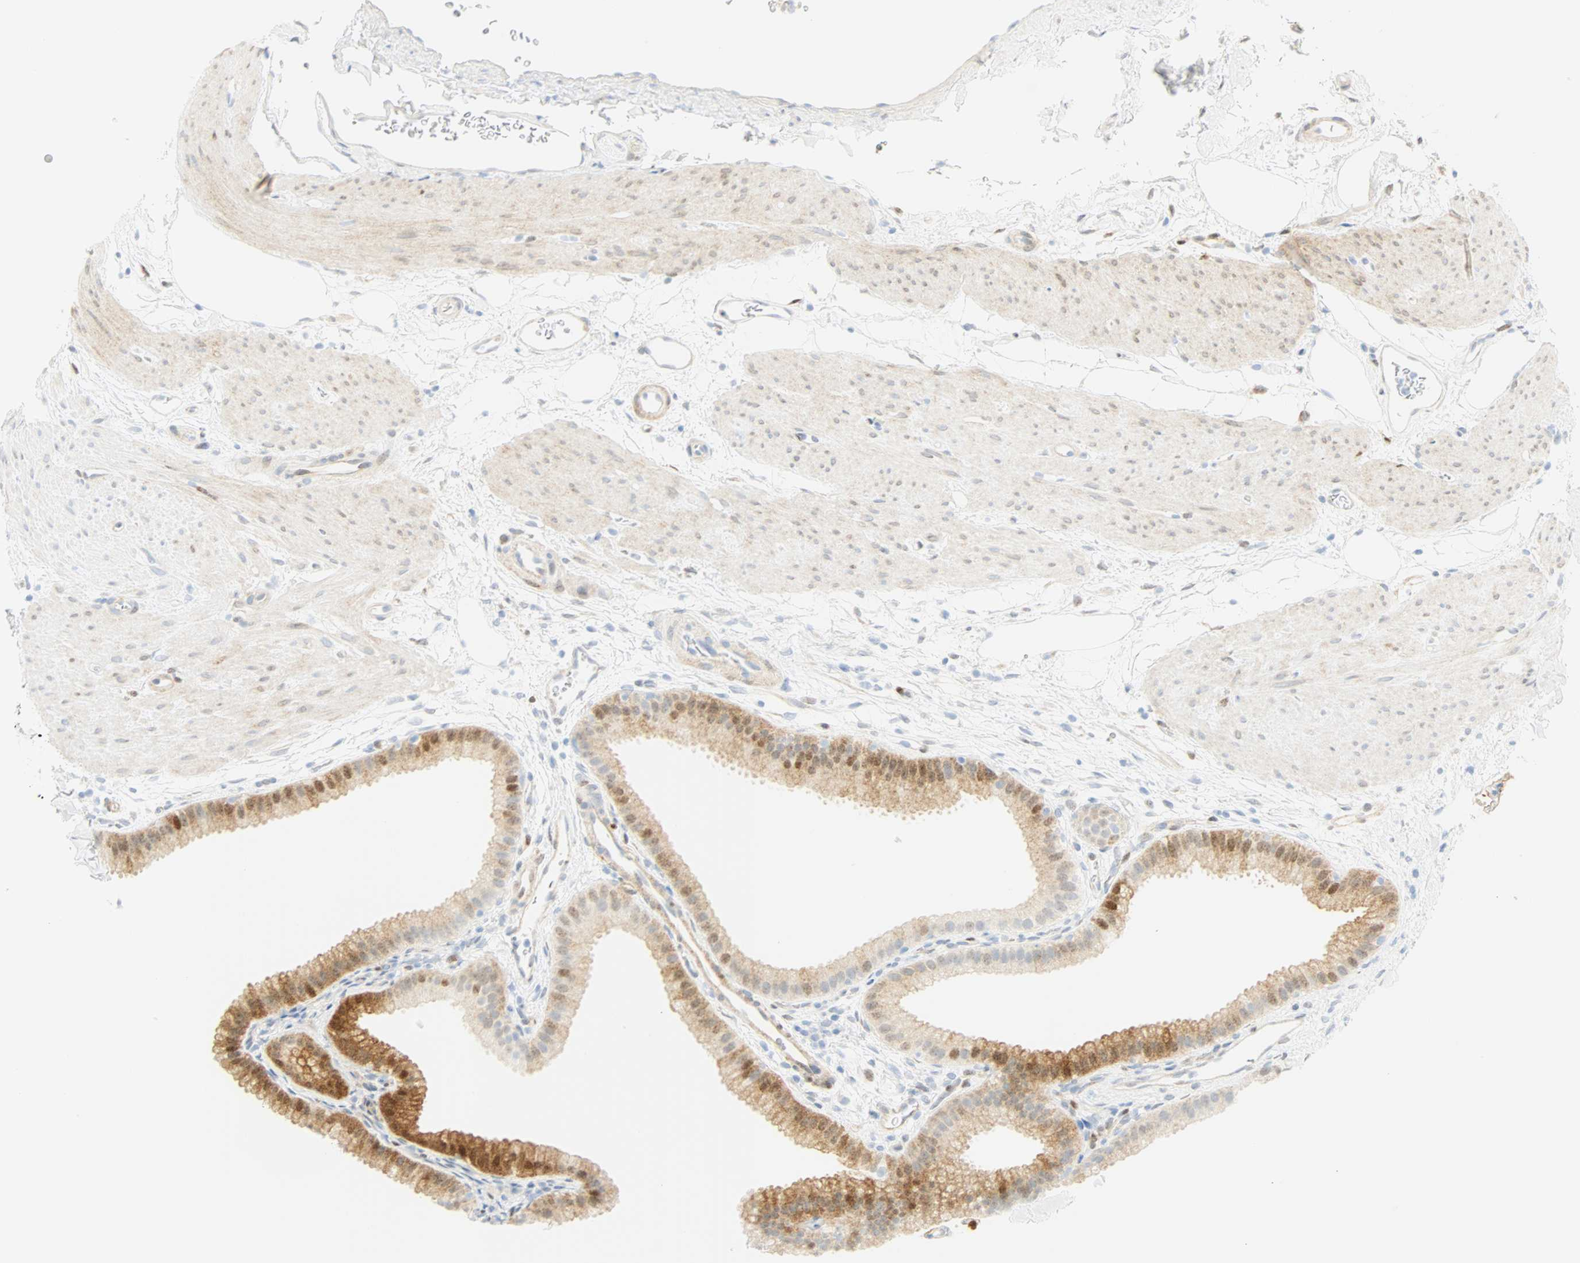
{"staining": {"intensity": "moderate", "quantity": "25%-75%", "location": "cytoplasmic/membranous,nuclear"}, "tissue": "gallbladder", "cell_type": "Glandular cells", "image_type": "normal", "snomed": [{"axis": "morphology", "description": "Normal tissue, NOS"}, {"axis": "topography", "description": "Gallbladder"}], "caption": "Benign gallbladder was stained to show a protein in brown. There is medium levels of moderate cytoplasmic/membranous,nuclear positivity in approximately 25%-75% of glandular cells. Using DAB (3,3'-diaminobenzidine) (brown) and hematoxylin (blue) stains, captured at high magnification using brightfield microscopy.", "gene": "SELENBP1", "patient": {"sex": "female", "age": 64}}